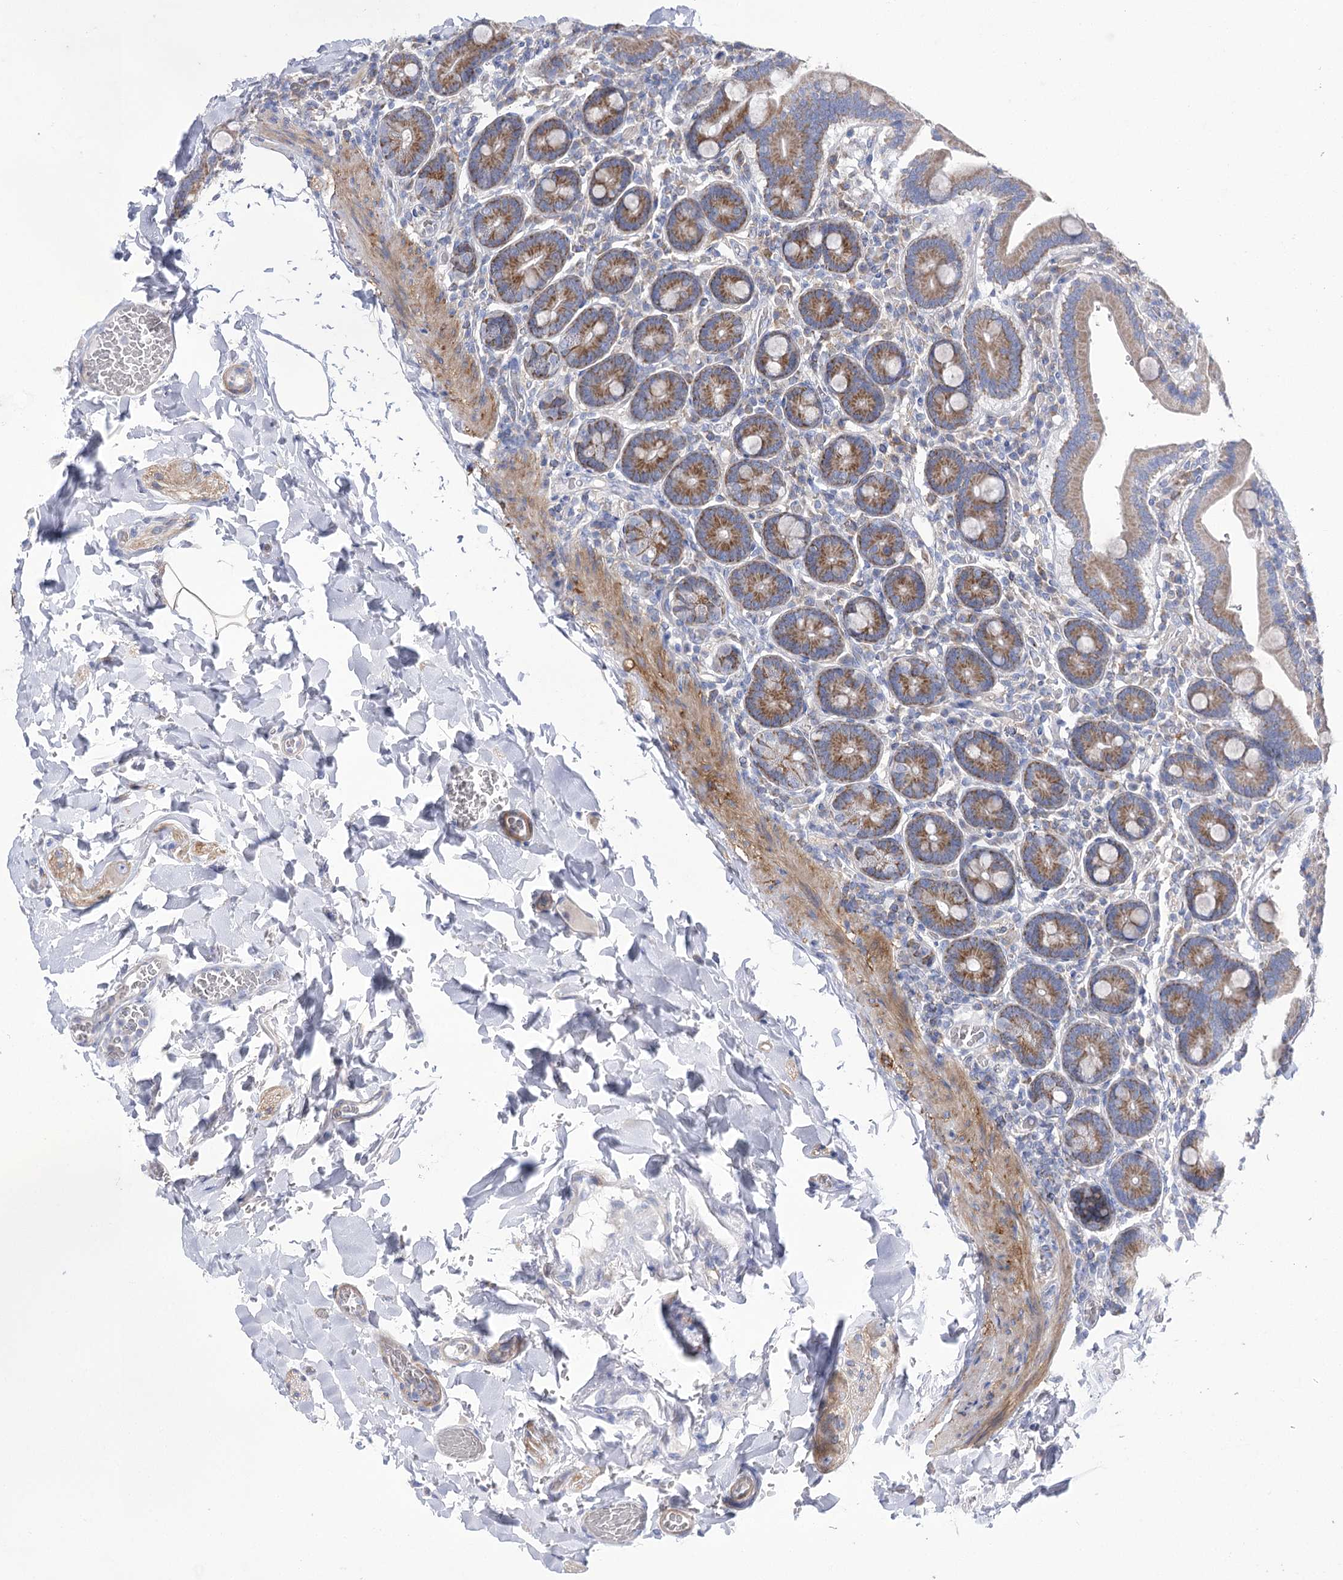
{"staining": {"intensity": "moderate", "quantity": ">75%", "location": "cytoplasmic/membranous"}, "tissue": "duodenum", "cell_type": "Glandular cells", "image_type": "normal", "snomed": [{"axis": "morphology", "description": "Normal tissue, NOS"}, {"axis": "topography", "description": "Duodenum"}], "caption": "The photomicrograph exhibits immunohistochemical staining of unremarkable duodenum. There is moderate cytoplasmic/membranous staining is present in approximately >75% of glandular cells.", "gene": "COX15", "patient": {"sex": "female", "age": 62}}